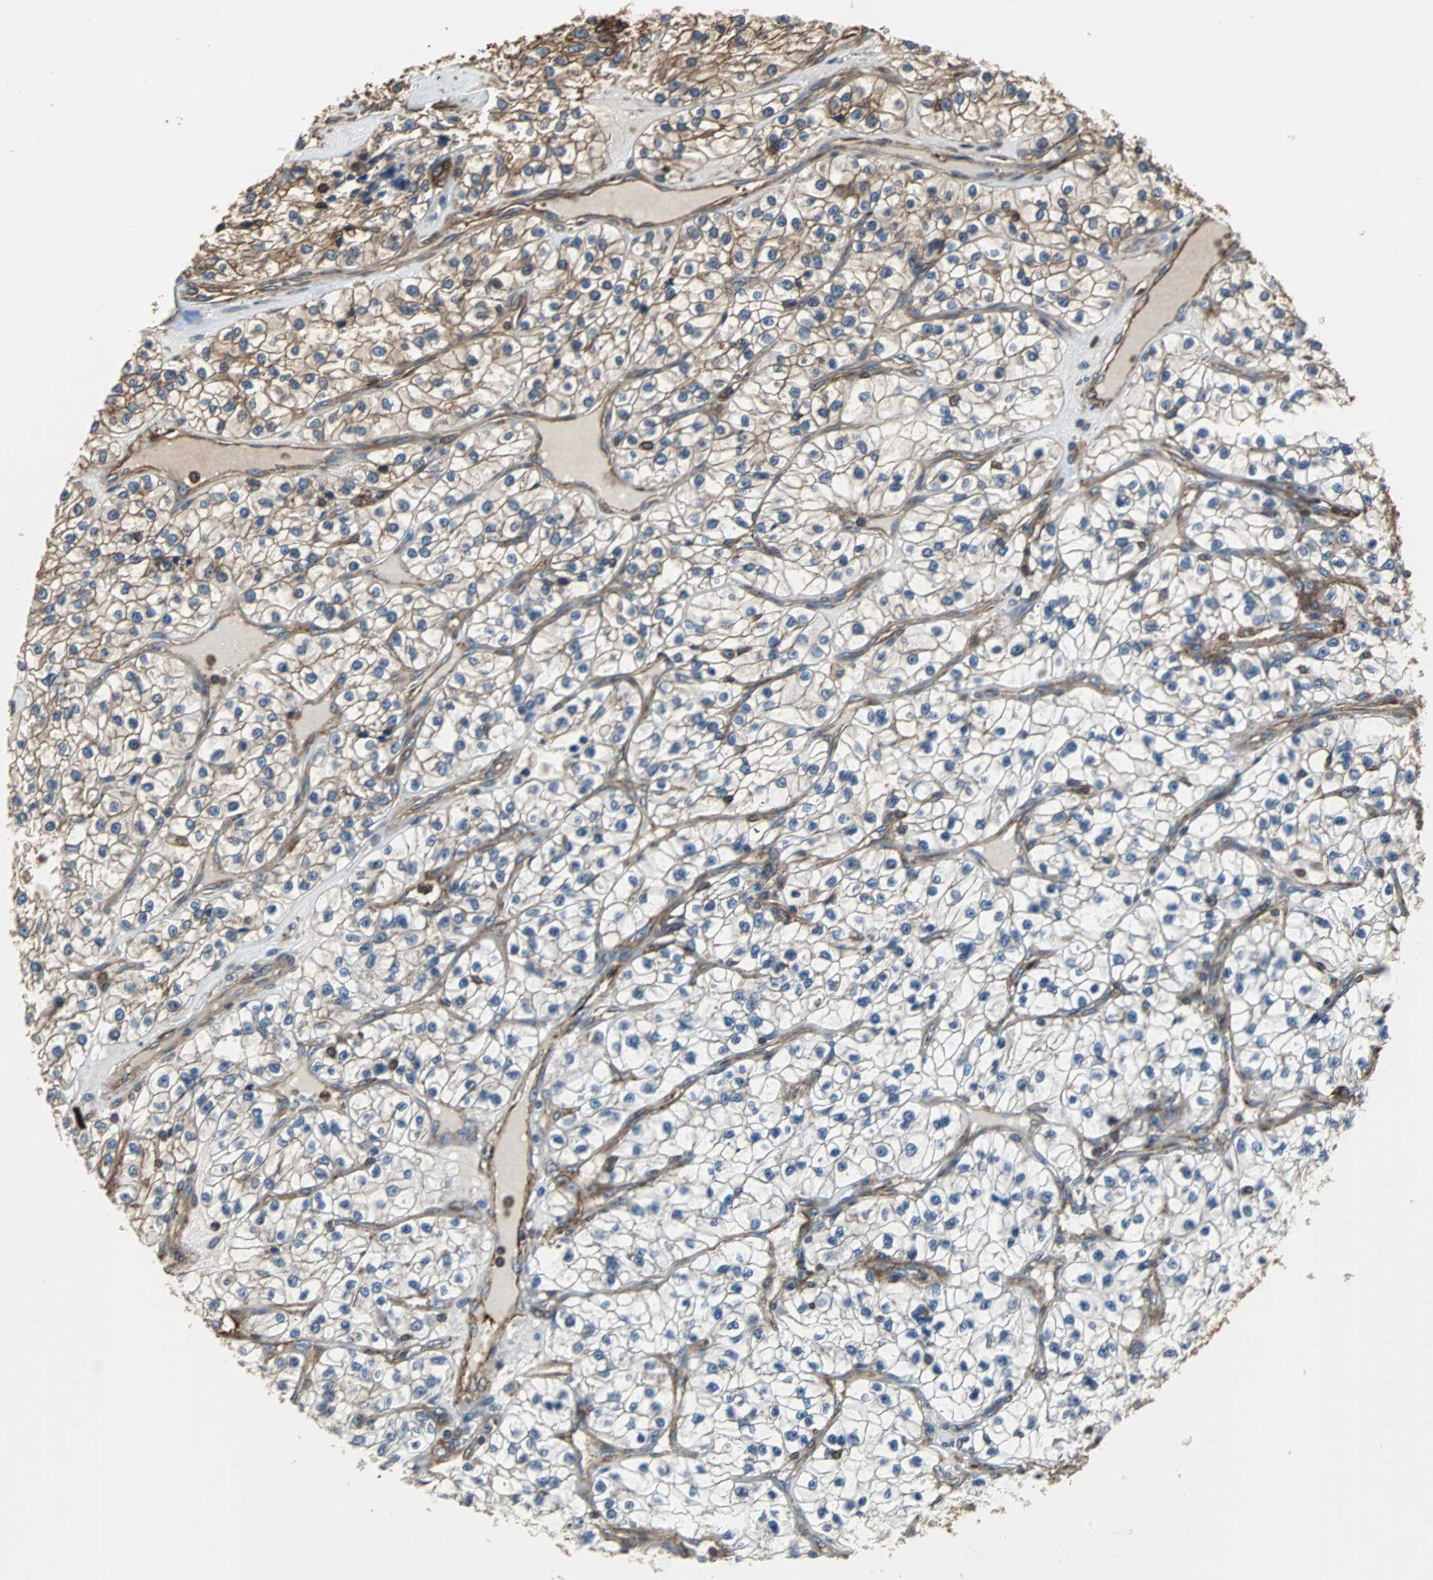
{"staining": {"intensity": "strong", "quantity": ">75%", "location": "cytoplasmic/membranous"}, "tissue": "renal cancer", "cell_type": "Tumor cells", "image_type": "cancer", "snomed": [{"axis": "morphology", "description": "Adenocarcinoma, NOS"}, {"axis": "topography", "description": "Kidney"}], "caption": "Brown immunohistochemical staining in human renal cancer (adenocarcinoma) reveals strong cytoplasmic/membranous positivity in approximately >75% of tumor cells. Using DAB (brown) and hematoxylin (blue) stains, captured at high magnification using brightfield microscopy.", "gene": "ACTN1", "patient": {"sex": "female", "age": 57}}